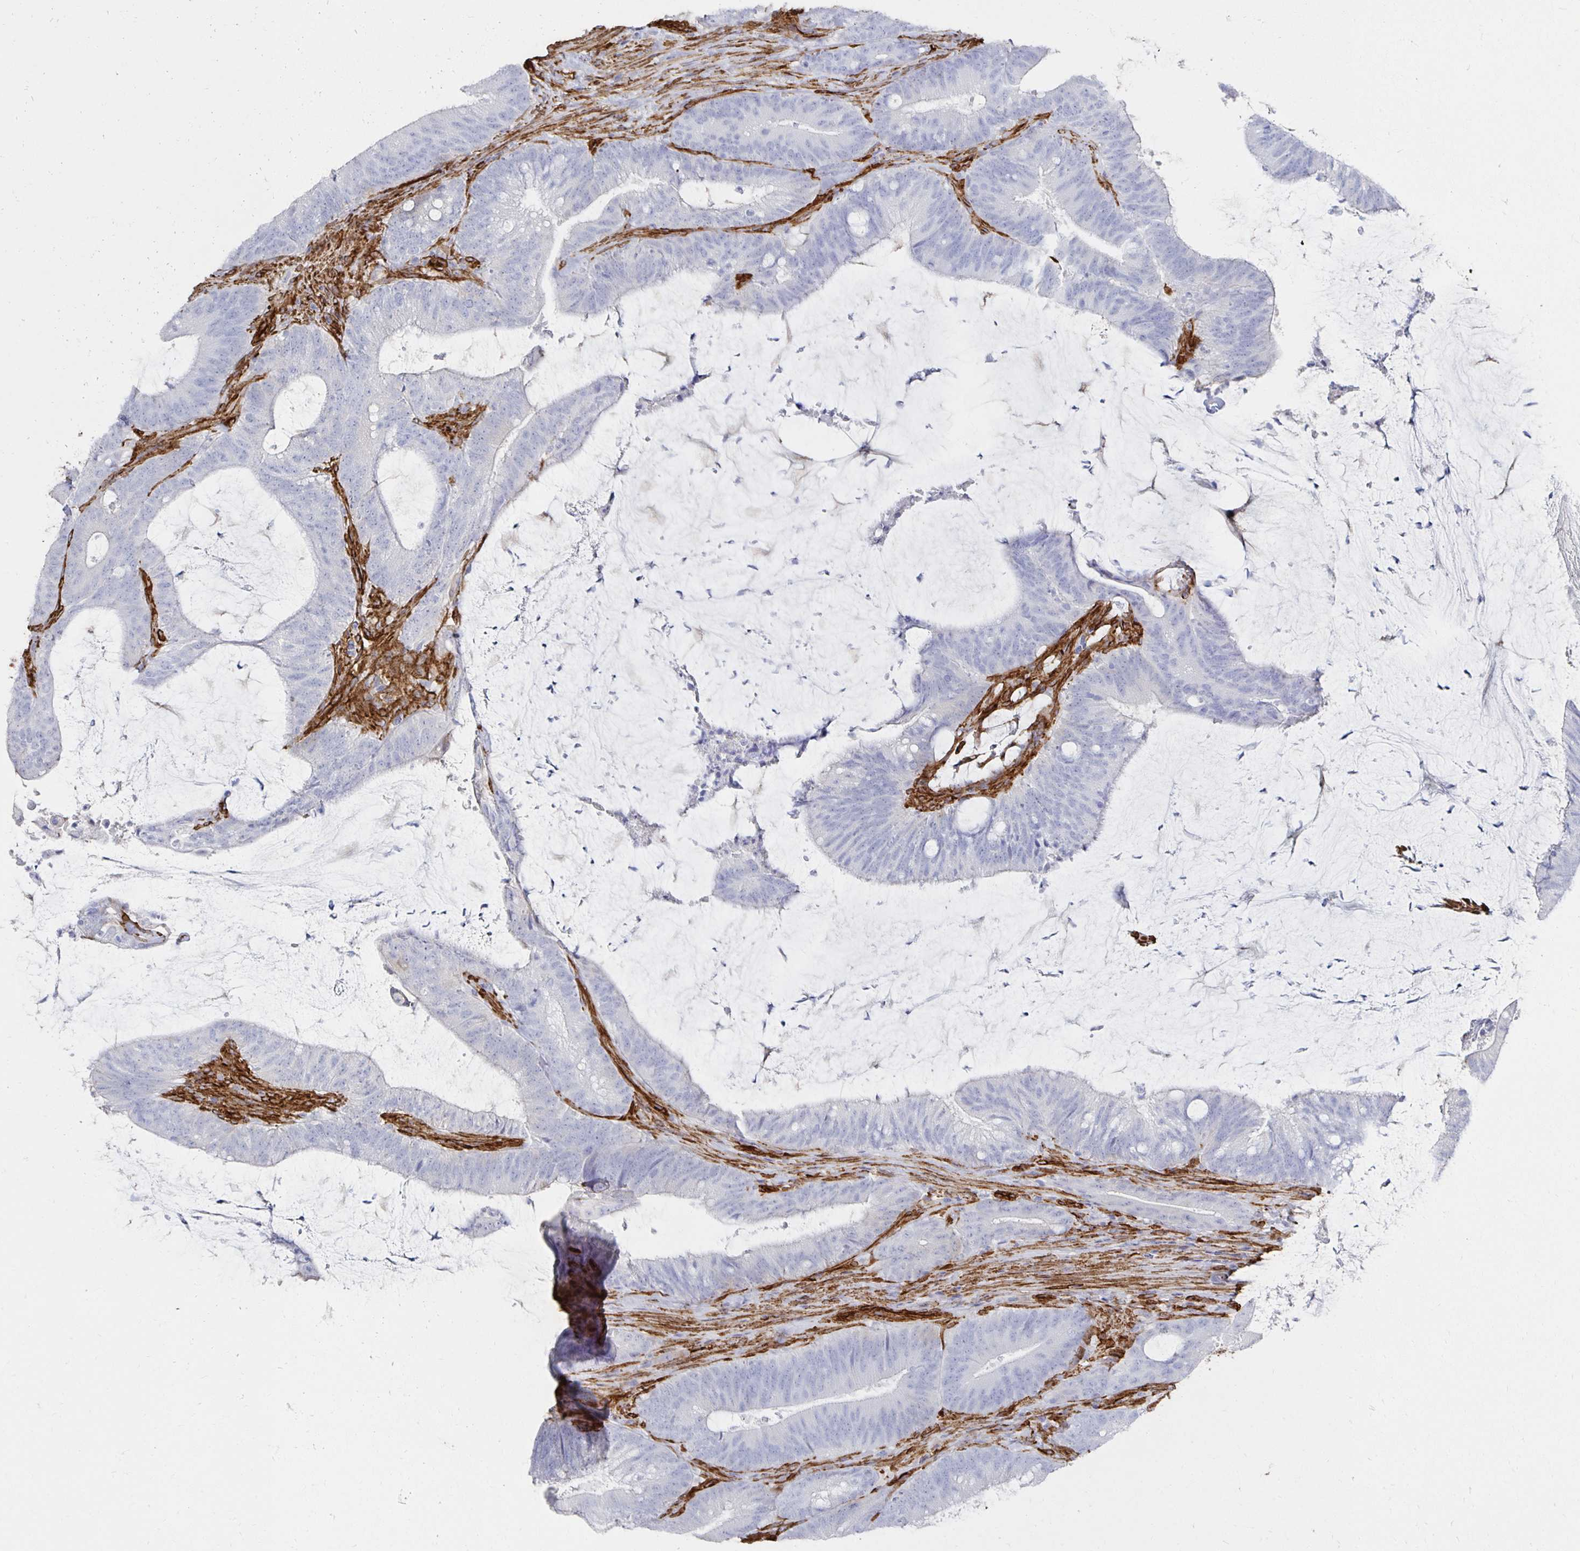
{"staining": {"intensity": "negative", "quantity": "none", "location": "none"}, "tissue": "colorectal cancer", "cell_type": "Tumor cells", "image_type": "cancer", "snomed": [{"axis": "morphology", "description": "Adenocarcinoma, NOS"}, {"axis": "topography", "description": "Colon"}], "caption": "The immunohistochemistry image has no significant staining in tumor cells of adenocarcinoma (colorectal) tissue. (DAB IHC with hematoxylin counter stain).", "gene": "VIPR2", "patient": {"sex": "female", "age": 43}}